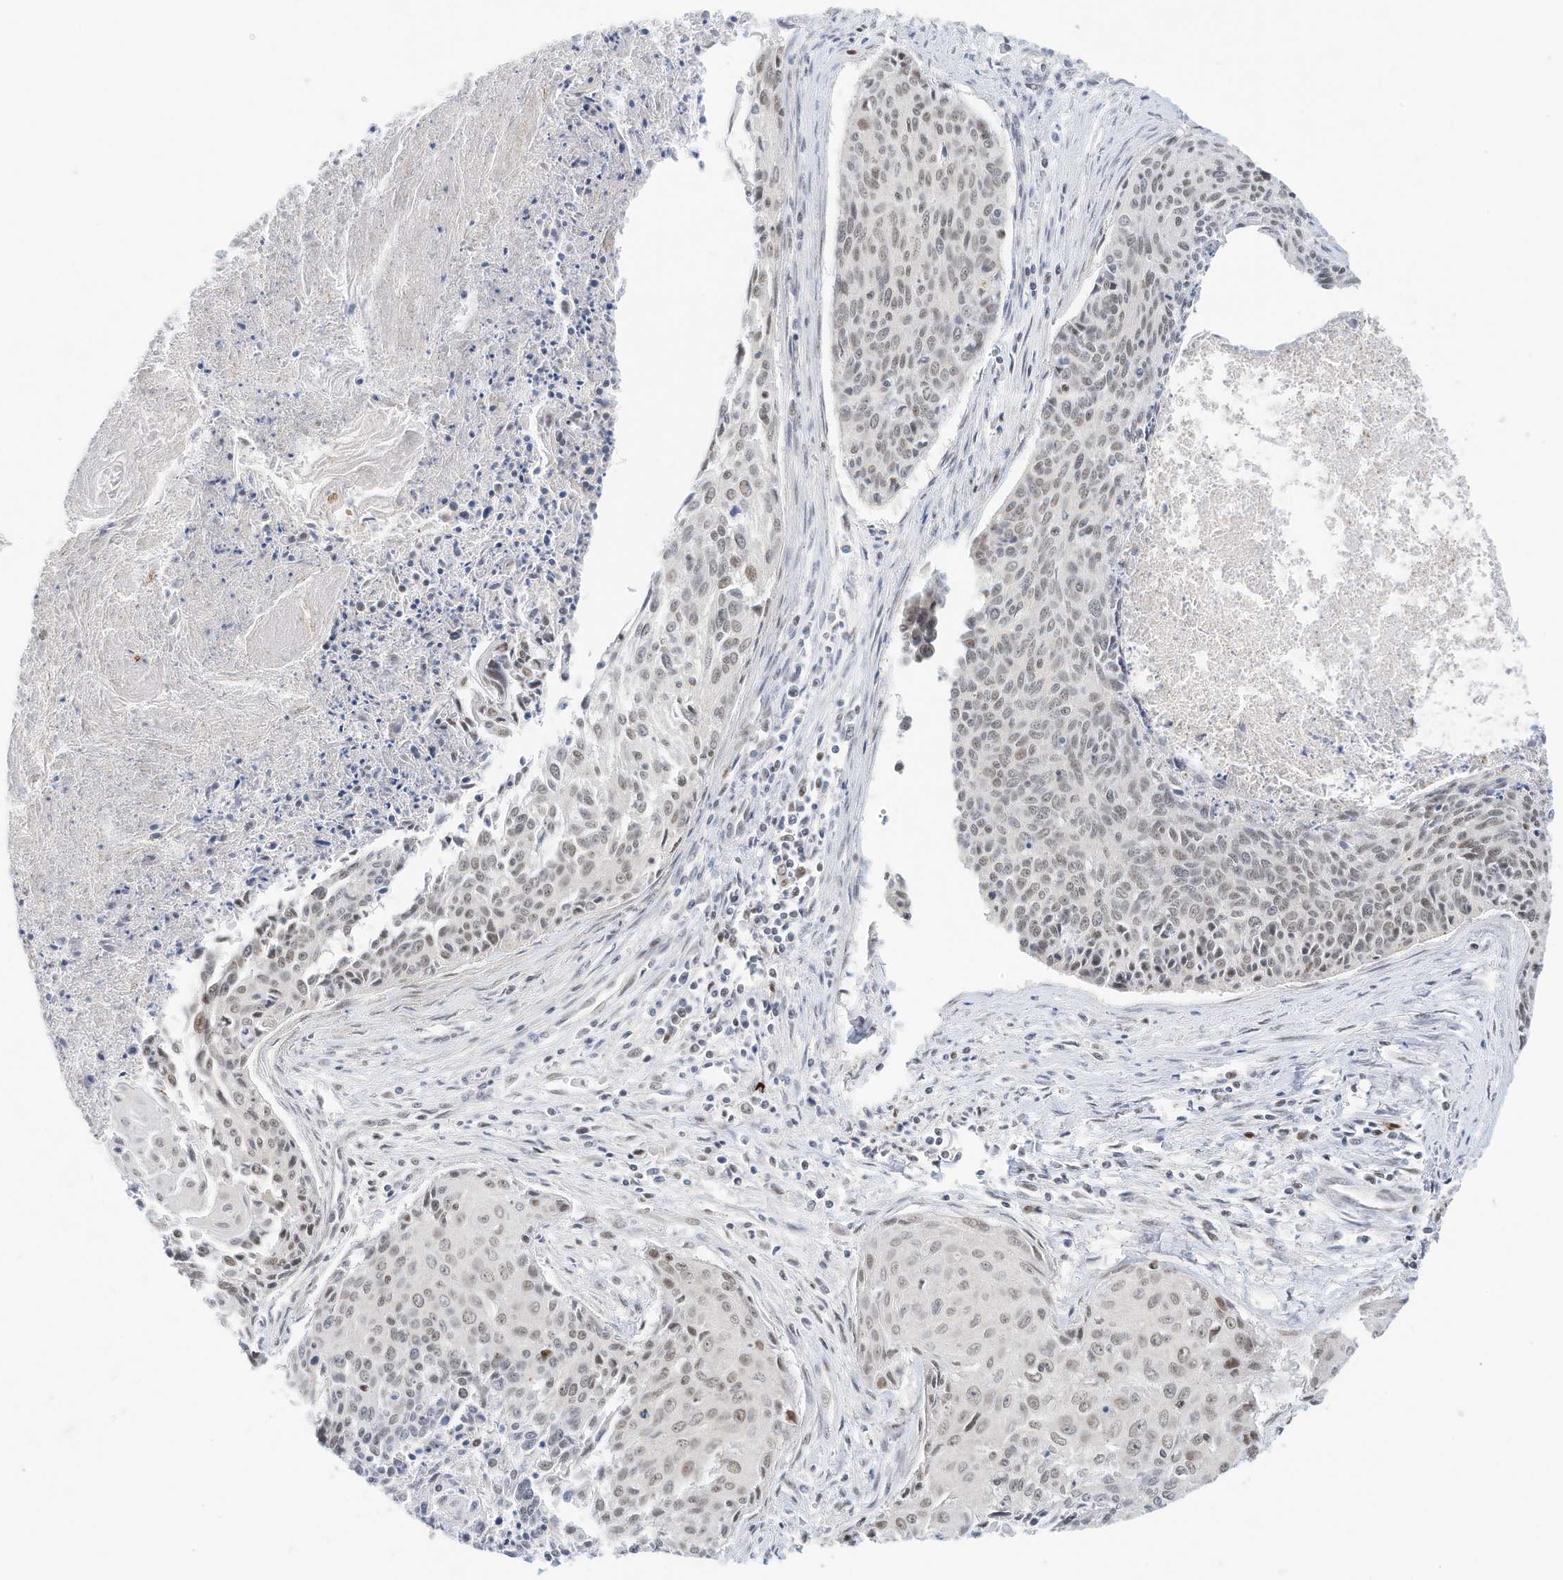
{"staining": {"intensity": "weak", "quantity": "25%-75%", "location": "nuclear"}, "tissue": "cervical cancer", "cell_type": "Tumor cells", "image_type": "cancer", "snomed": [{"axis": "morphology", "description": "Squamous cell carcinoma, NOS"}, {"axis": "topography", "description": "Cervix"}], "caption": "Weak nuclear positivity is present in about 25%-75% of tumor cells in squamous cell carcinoma (cervical). The staining was performed using DAB (3,3'-diaminobenzidine) to visualize the protein expression in brown, while the nuclei were stained in blue with hematoxylin (Magnification: 20x).", "gene": "OGT", "patient": {"sex": "female", "age": 55}}